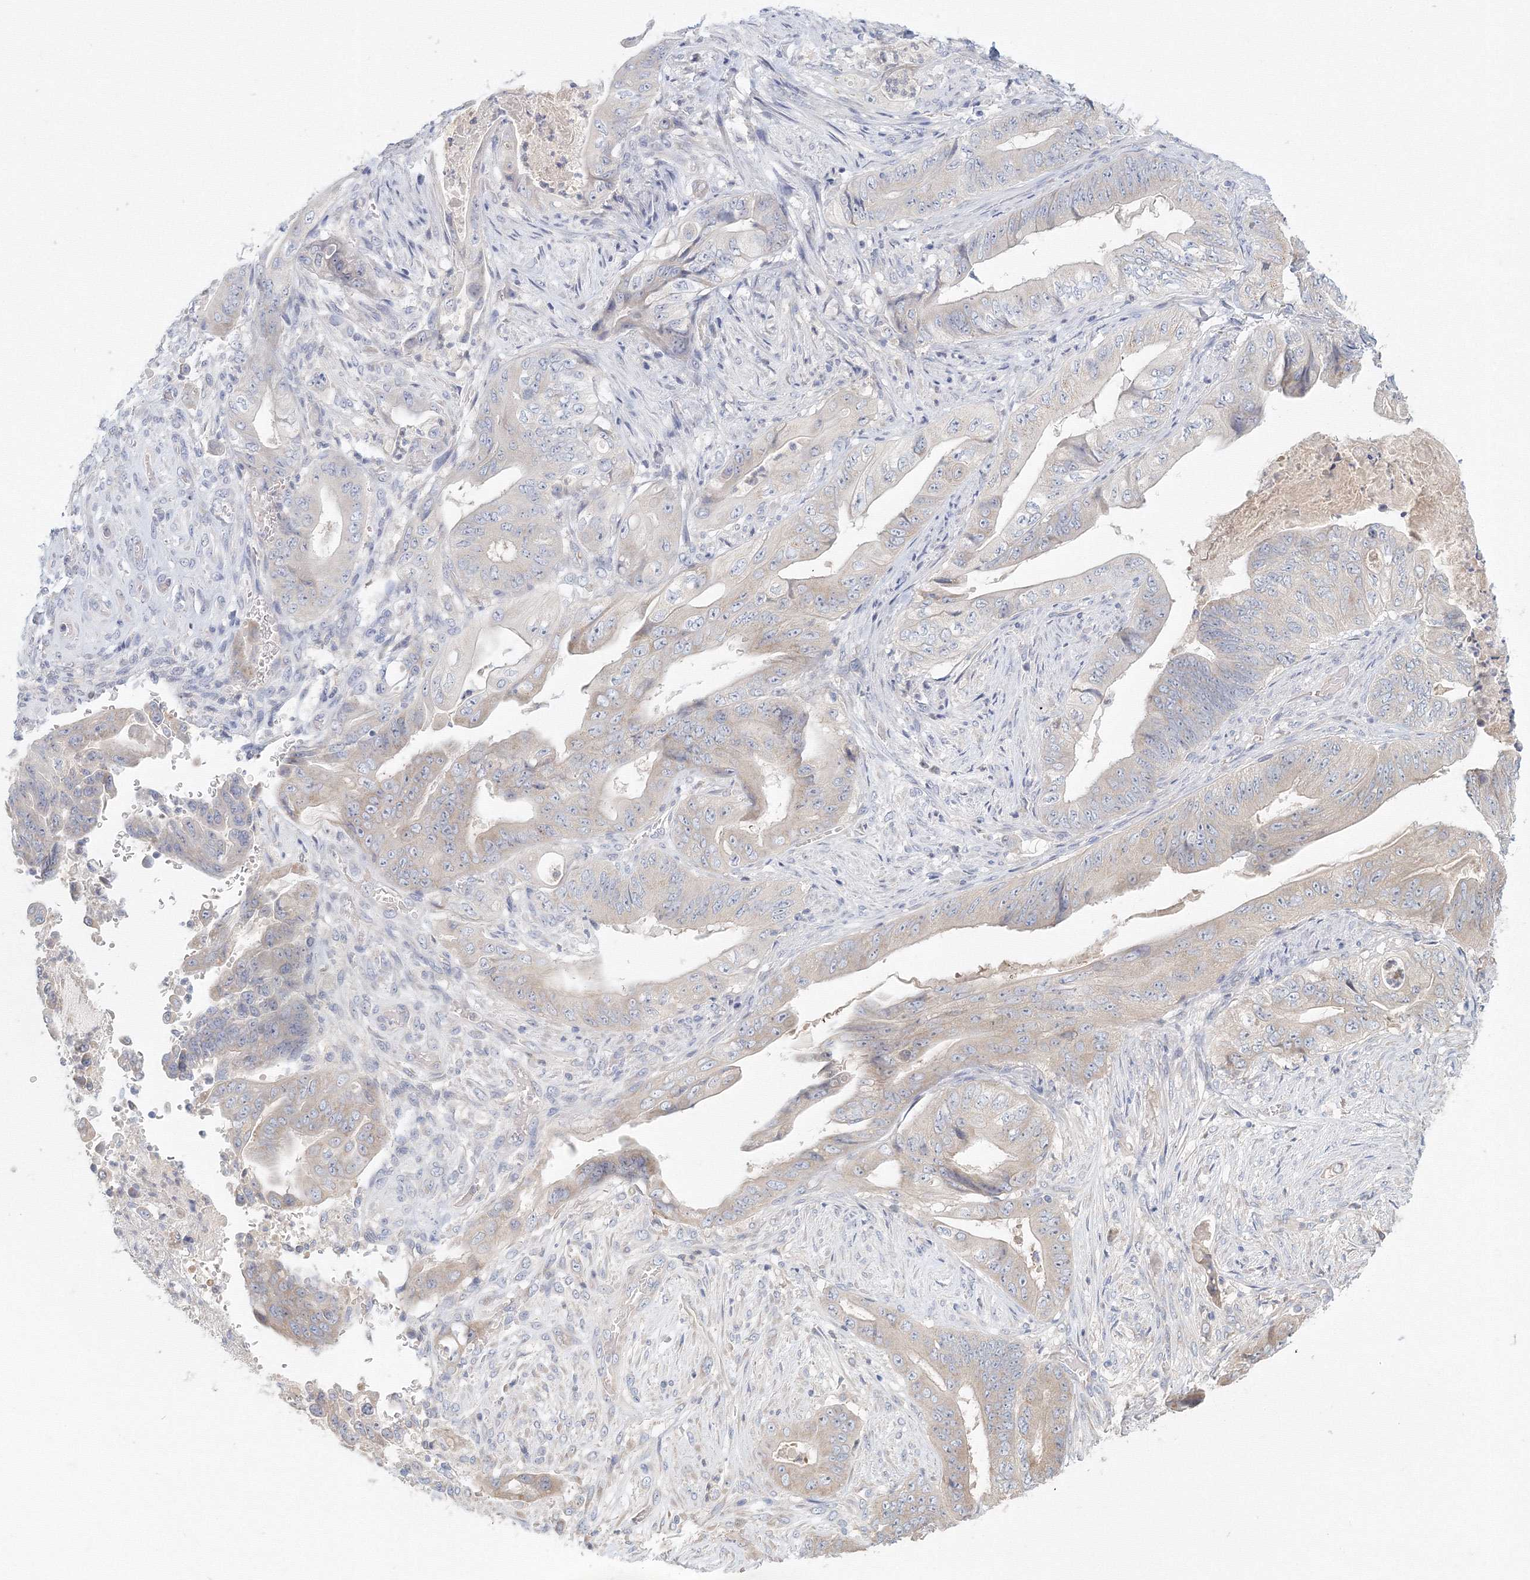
{"staining": {"intensity": "negative", "quantity": "none", "location": "none"}, "tissue": "stomach cancer", "cell_type": "Tumor cells", "image_type": "cancer", "snomed": [{"axis": "morphology", "description": "Adenocarcinoma, NOS"}, {"axis": "topography", "description": "Stomach"}], "caption": "Immunohistochemistry of stomach adenocarcinoma demonstrates no staining in tumor cells.", "gene": "TACC2", "patient": {"sex": "female", "age": 73}}